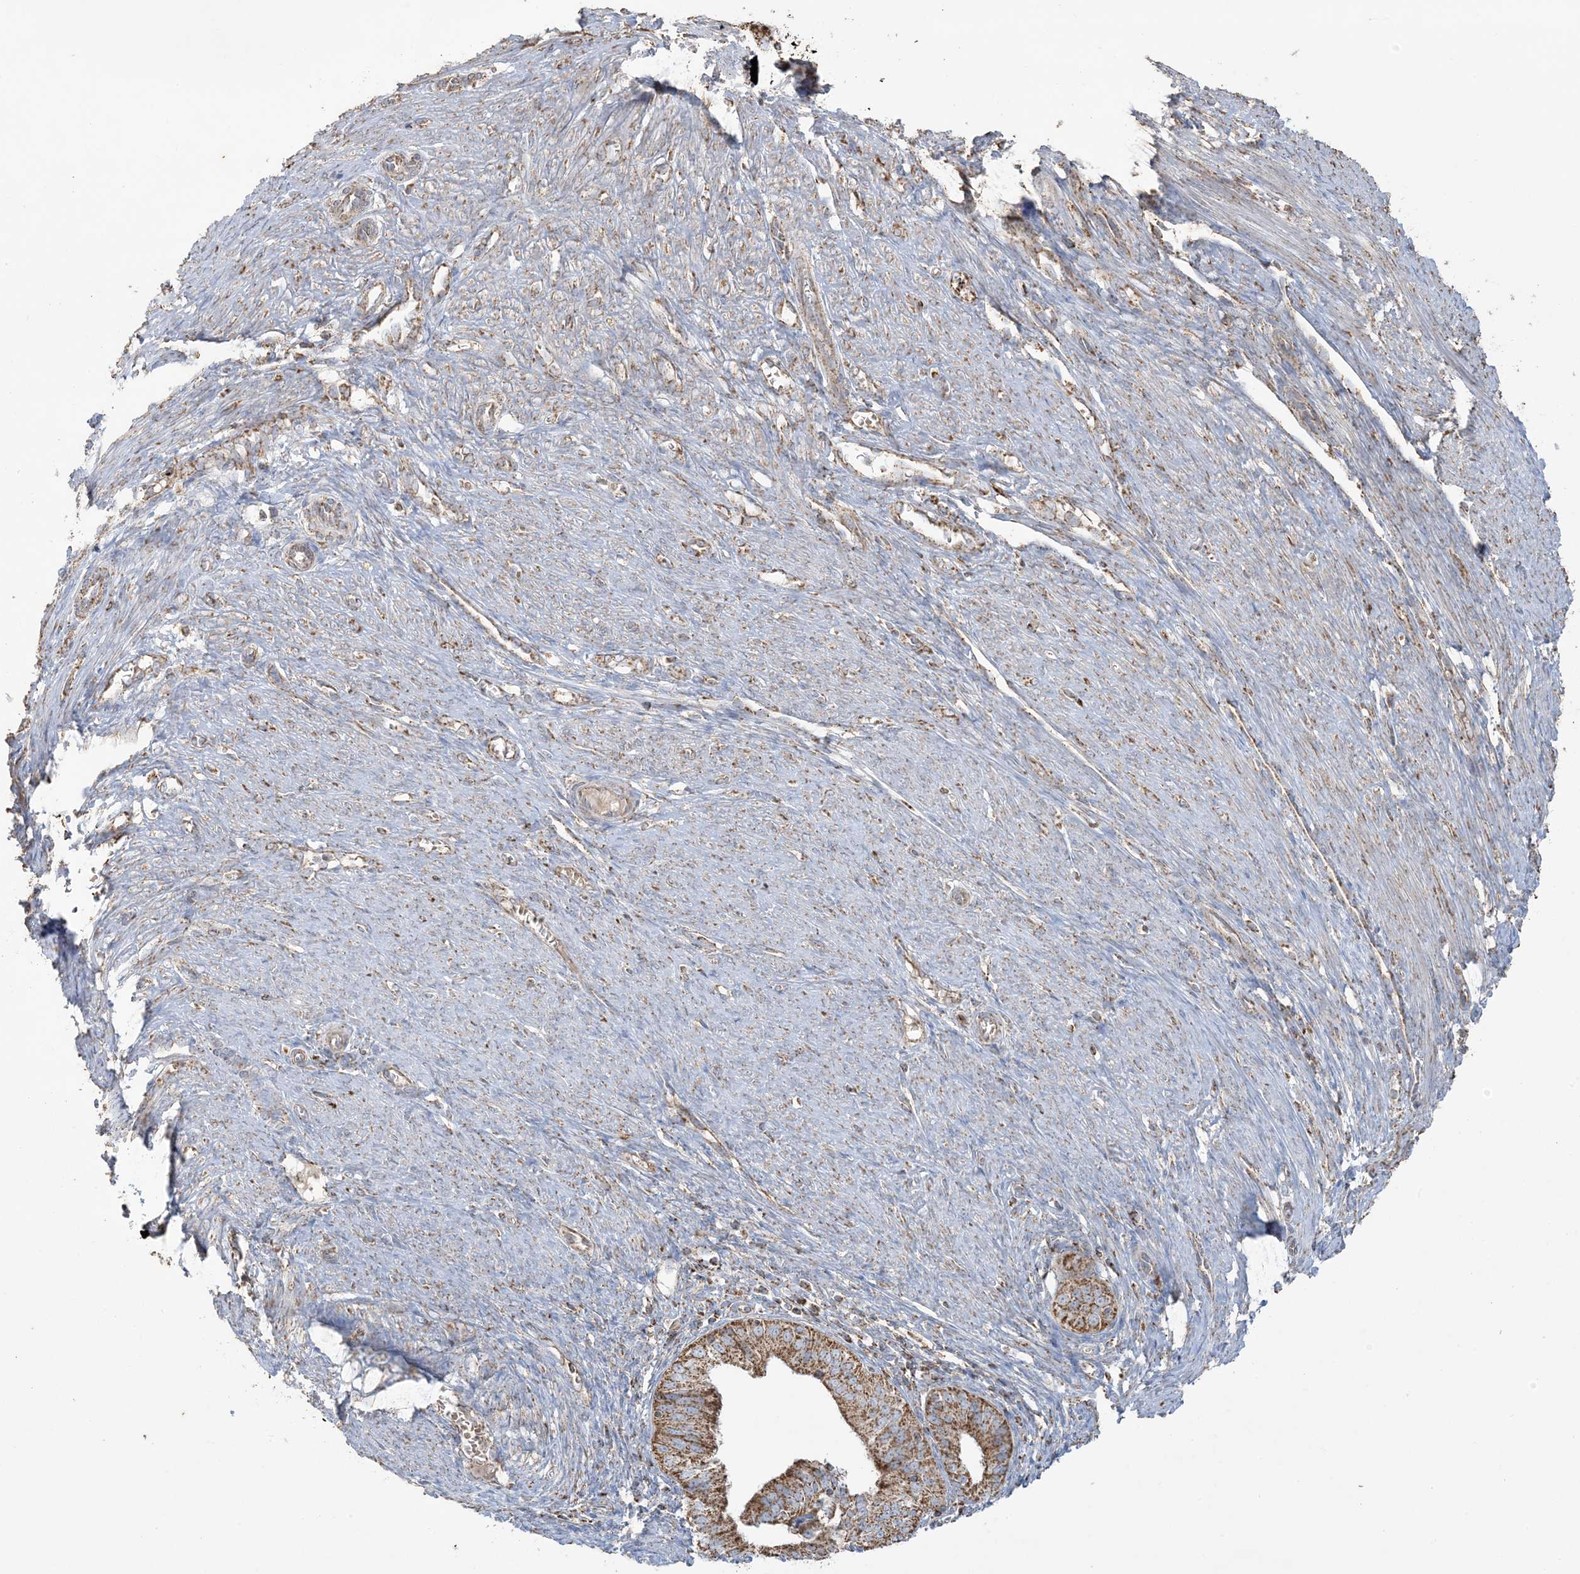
{"staining": {"intensity": "moderate", "quantity": ">75%", "location": "cytoplasmic/membranous"}, "tissue": "endometrial cancer", "cell_type": "Tumor cells", "image_type": "cancer", "snomed": [{"axis": "morphology", "description": "Adenocarcinoma, NOS"}, {"axis": "topography", "description": "Endometrium"}], "caption": "Immunohistochemical staining of human adenocarcinoma (endometrial) demonstrates medium levels of moderate cytoplasmic/membranous staining in about >75% of tumor cells.", "gene": "AGA", "patient": {"sex": "female", "age": 51}}